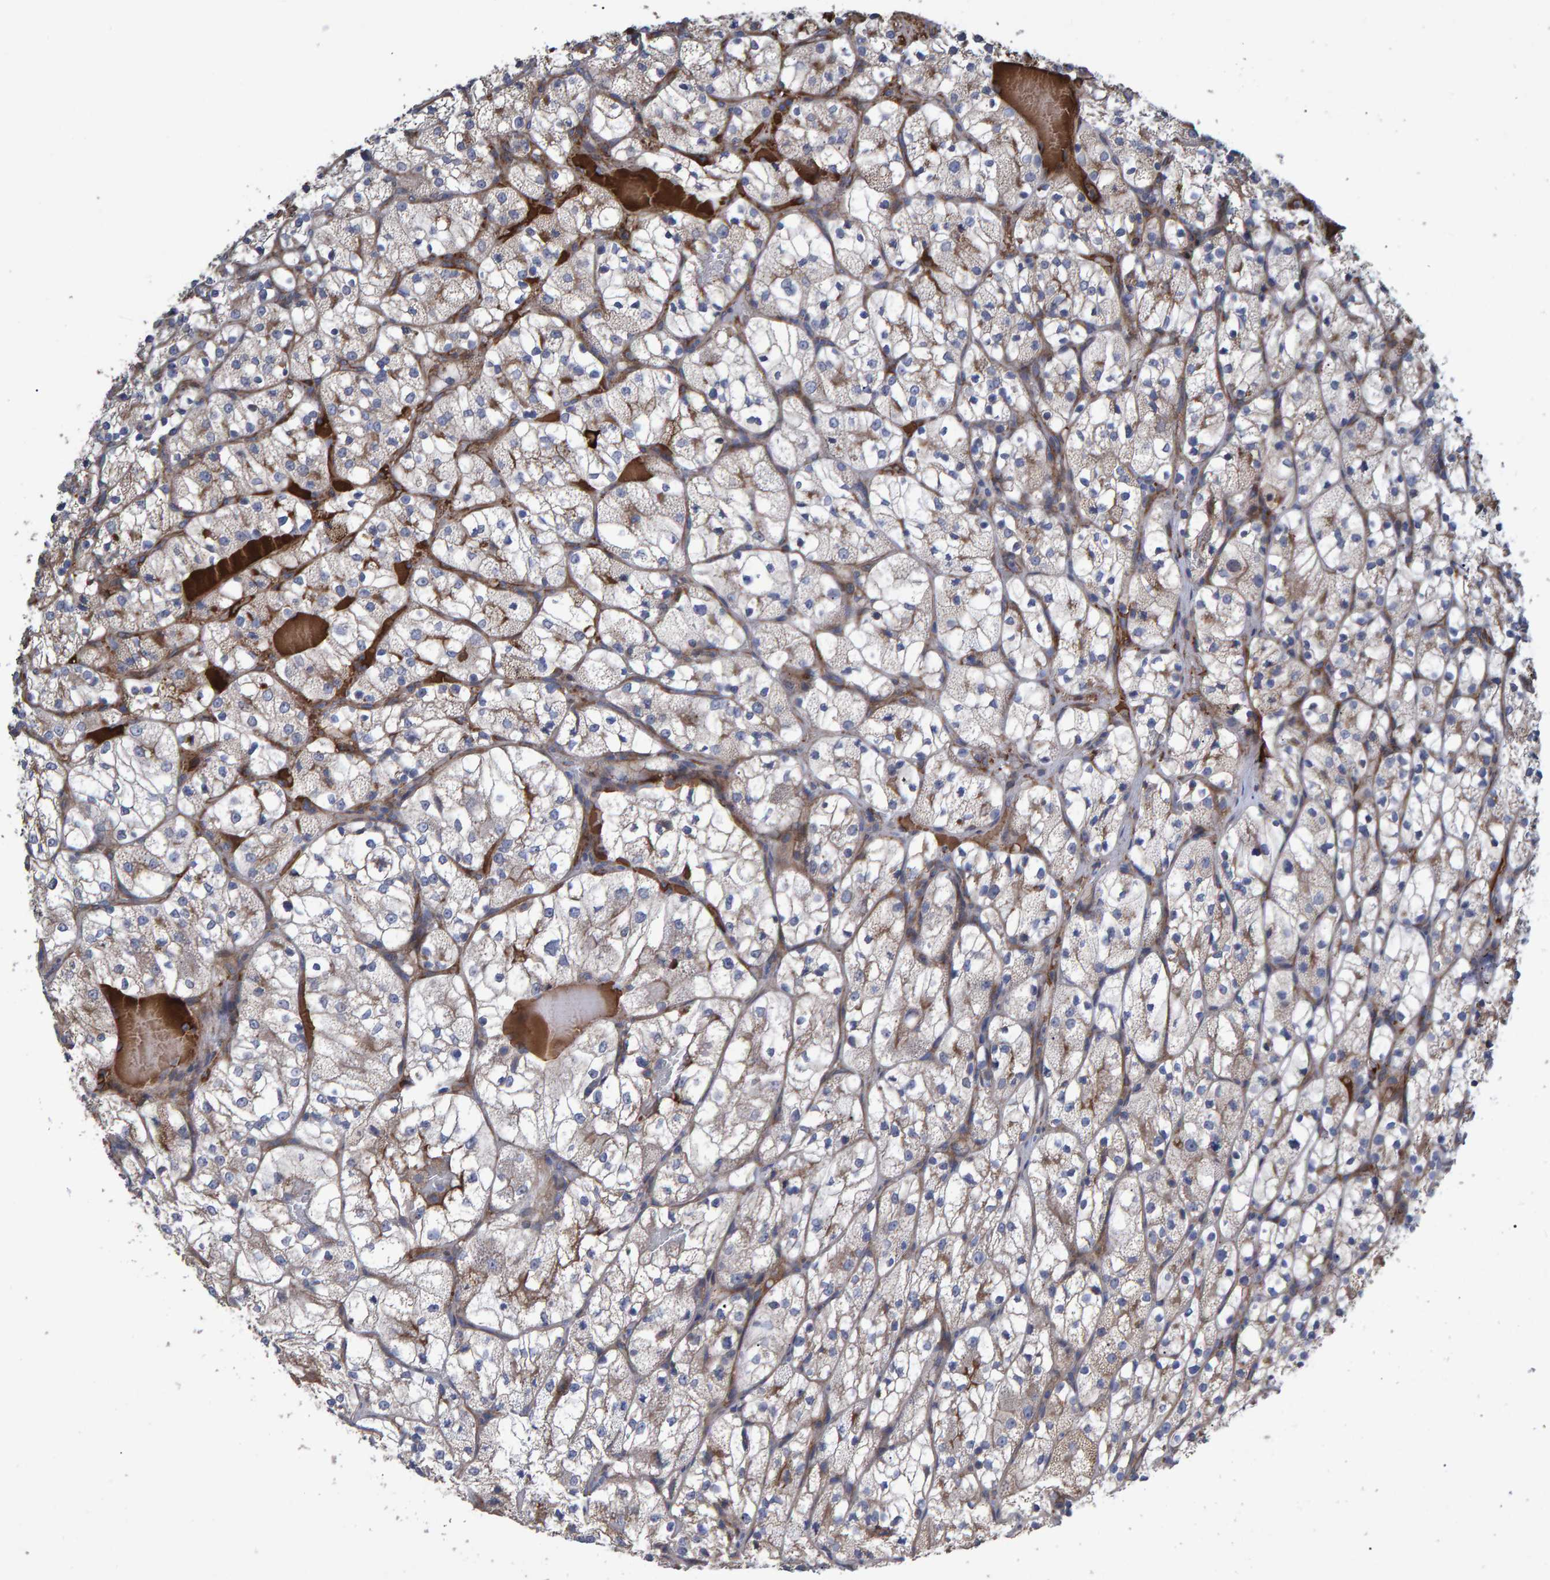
{"staining": {"intensity": "weak", "quantity": ">75%", "location": "cytoplasmic/membranous"}, "tissue": "renal cancer", "cell_type": "Tumor cells", "image_type": "cancer", "snomed": [{"axis": "morphology", "description": "Adenocarcinoma, NOS"}, {"axis": "topography", "description": "Kidney"}], "caption": "Renal cancer stained with a brown dye demonstrates weak cytoplasmic/membranous positive positivity in approximately >75% of tumor cells.", "gene": "SLIT2", "patient": {"sex": "female", "age": 69}}